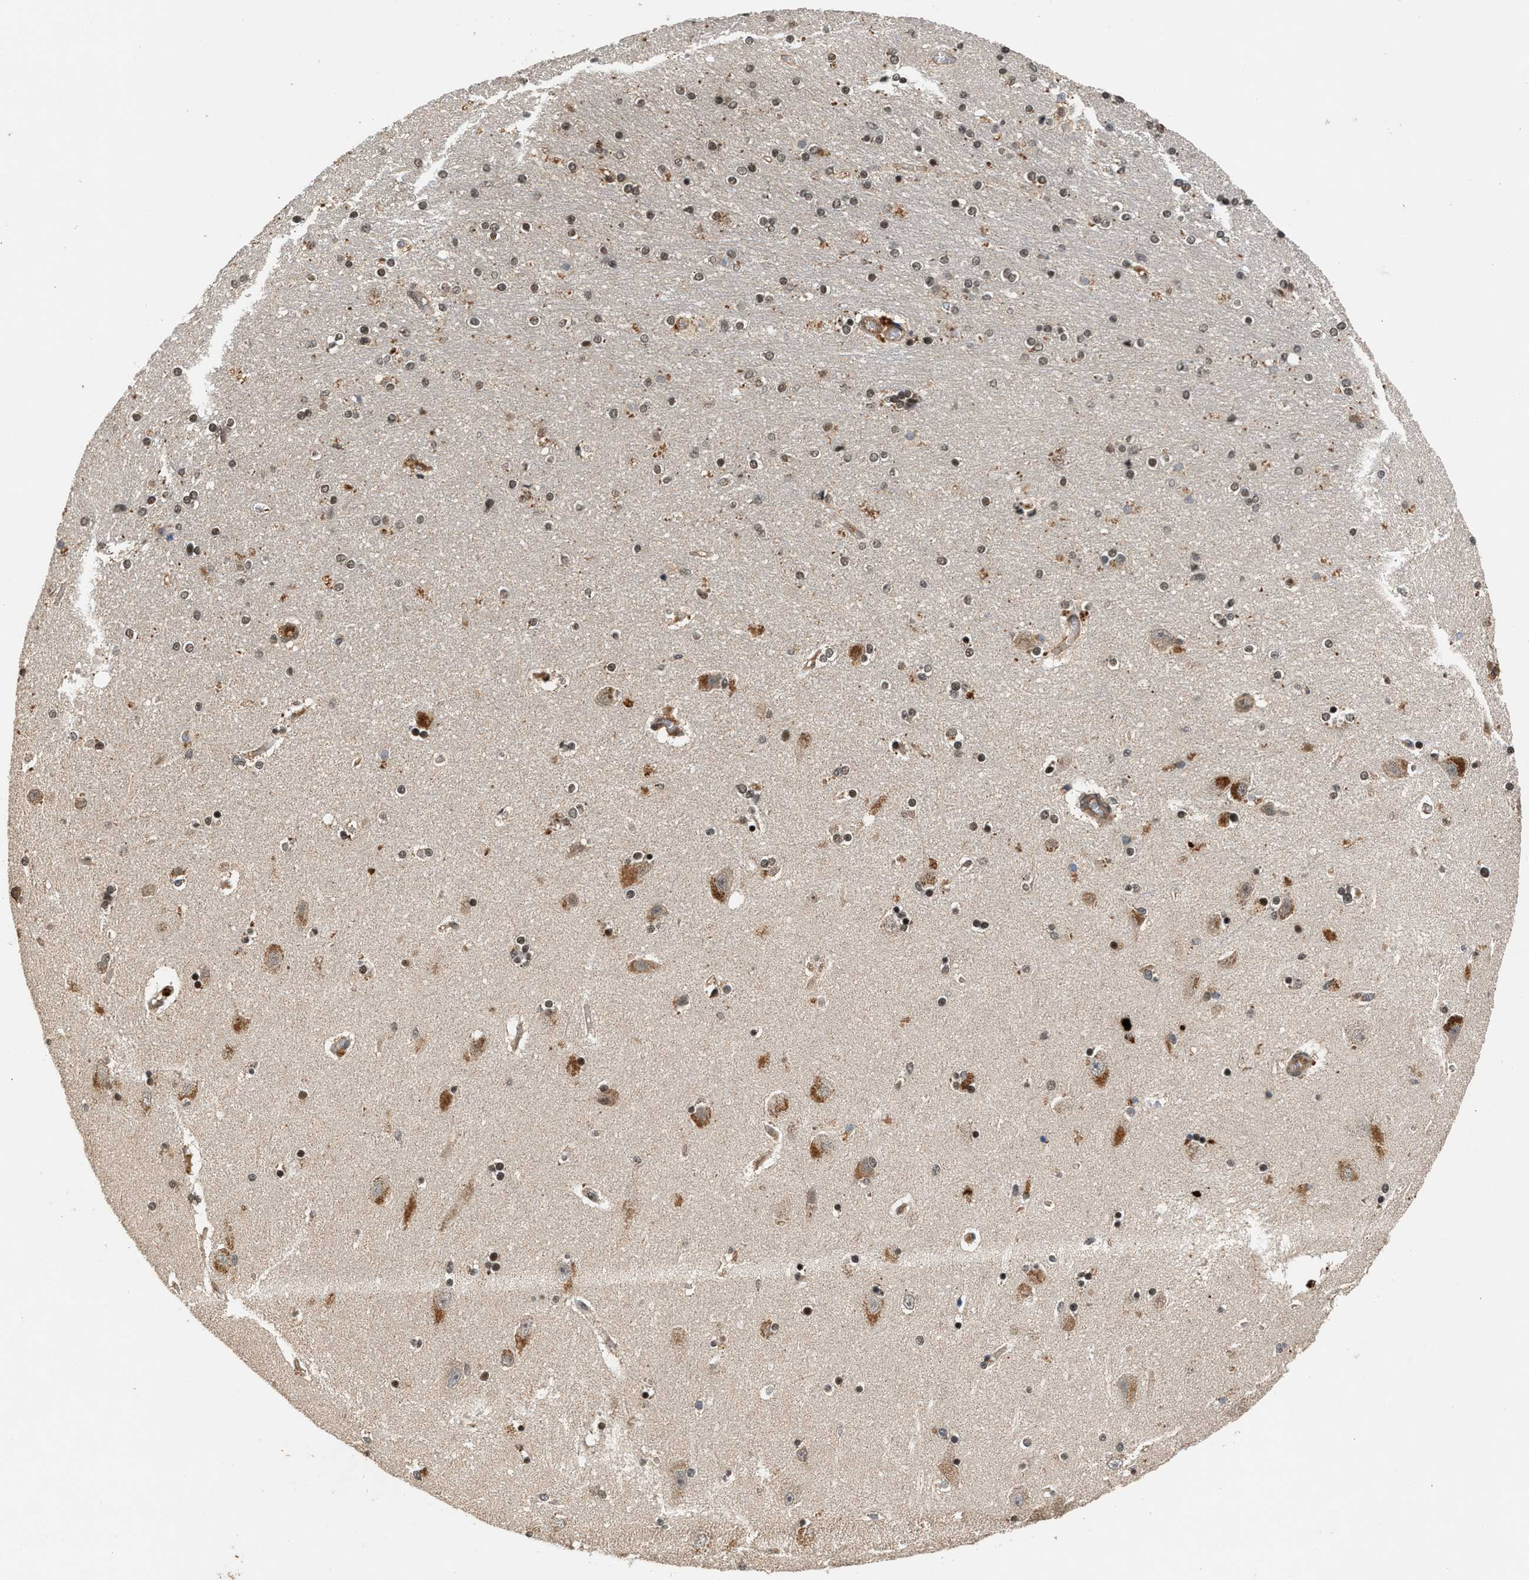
{"staining": {"intensity": "moderate", "quantity": ">75%", "location": "nuclear"}, "tissue": "hippocampus", "cell_type": "Glial cells", "image_type": "normal", "snomed": [{"axis": "morphology", "description": "Normal tissue, NOS"}, {"axis": "topography", "description": "Hippocampus"}], "caption": "Immunohistochemistry (IHC) of unremarkable human hippocampus demonstrates medium levels of moderate nuclear expression in approximately >75% of glial cells. (DAB (3,3'-diaminobenzidine) = brown stain, brightfield microscopy at high magnification).", "gene": "RUSC2", "patient": {"sex": "female", "age": 54}}